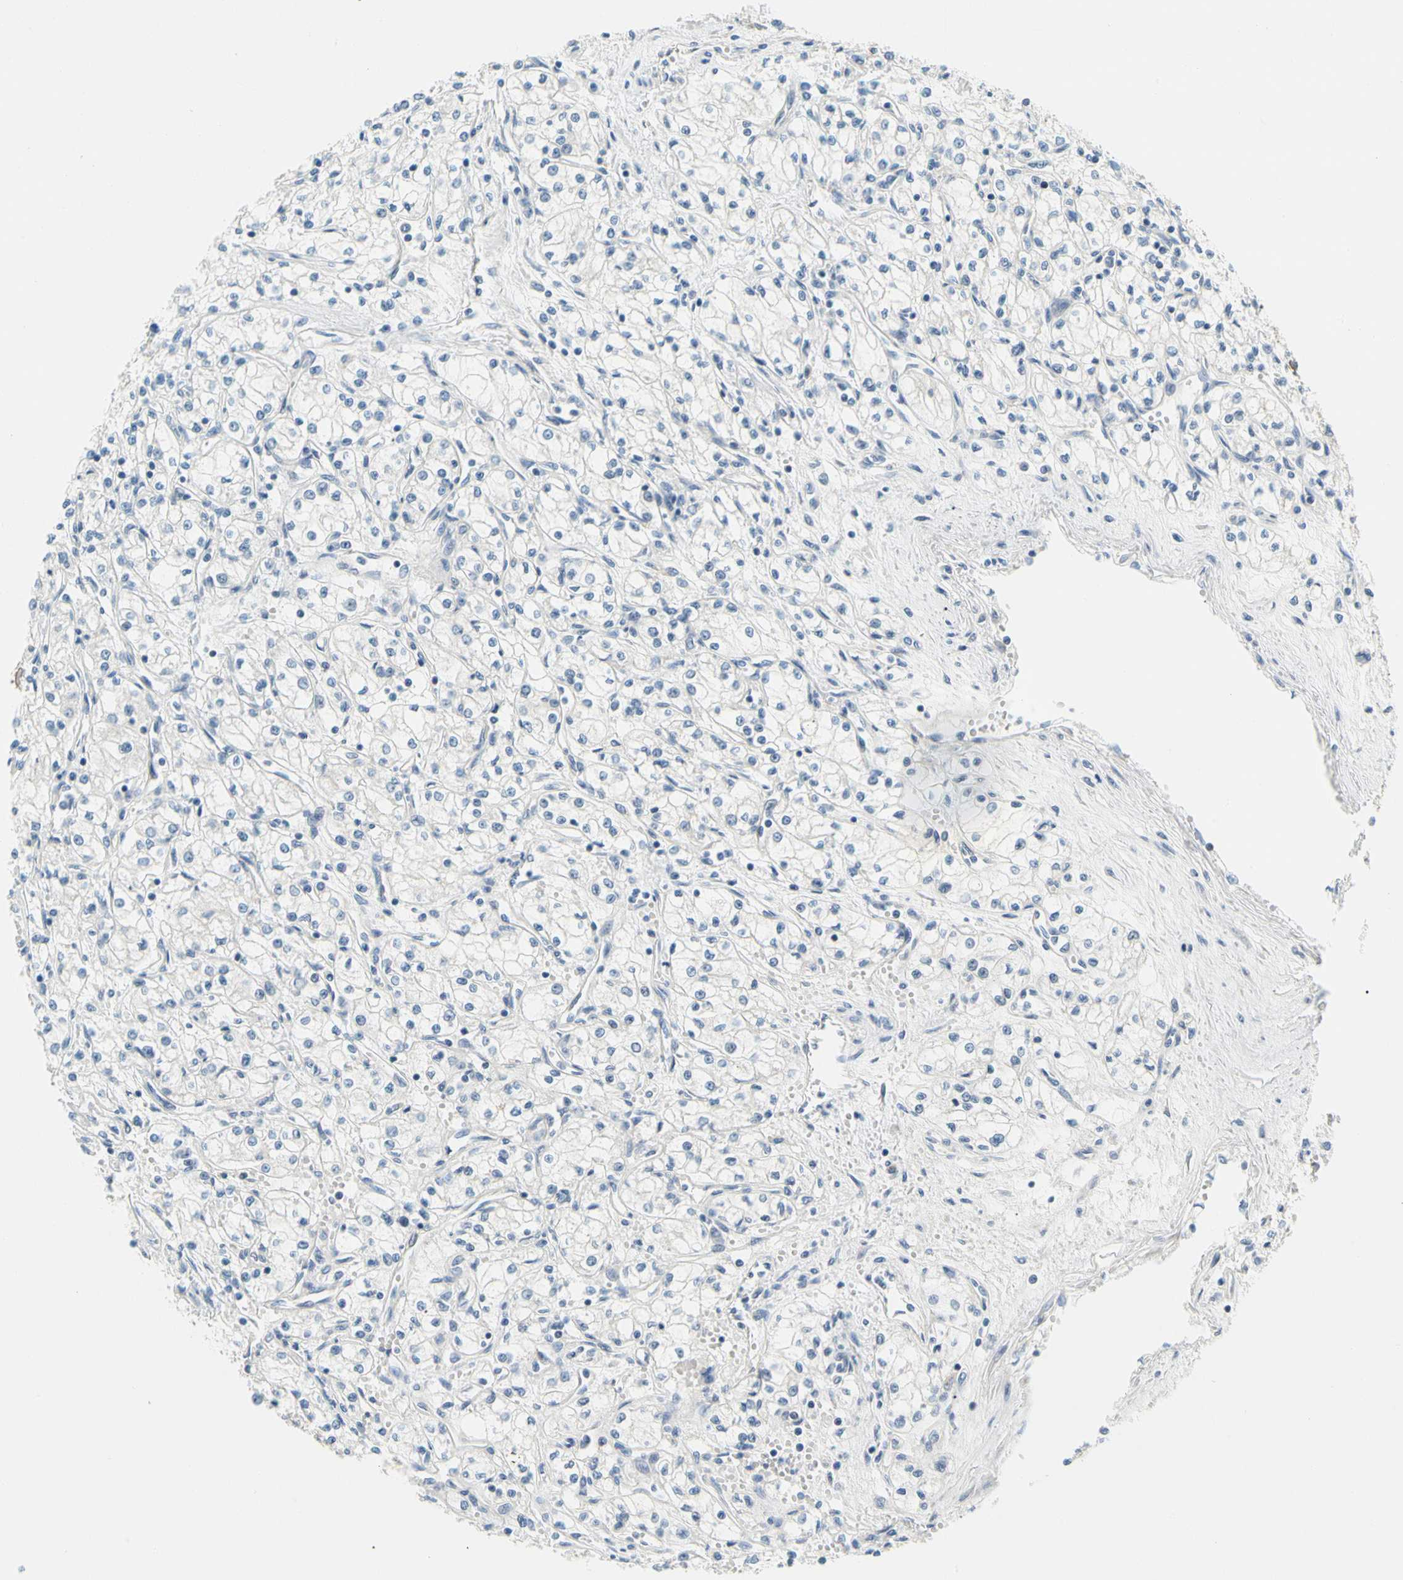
{"staining": {"intensity": "negative", "quantity": "none", "location": "none"}, "tissue": "renal cancer", "cell_type": "Tumor cells", "image_type": "cancer", "snomed": [{"axis": "morphology", "description": "Normal tissue, NOS"}, {"axis": "morphology", "description": "Adenocarcinoma, NOS"}, {"axis": "topography", "description": "Kidney"}], "caption": "Immunohistochemistry (IHC) image of neoplastic tissue: human renal cancer stained with DAB (3,3'-diaminobenzidine) demonstrates no significant protein staining in tumor cells.", "gene": "LRRC47", "patient": {"sex": "male", "age": 59}}